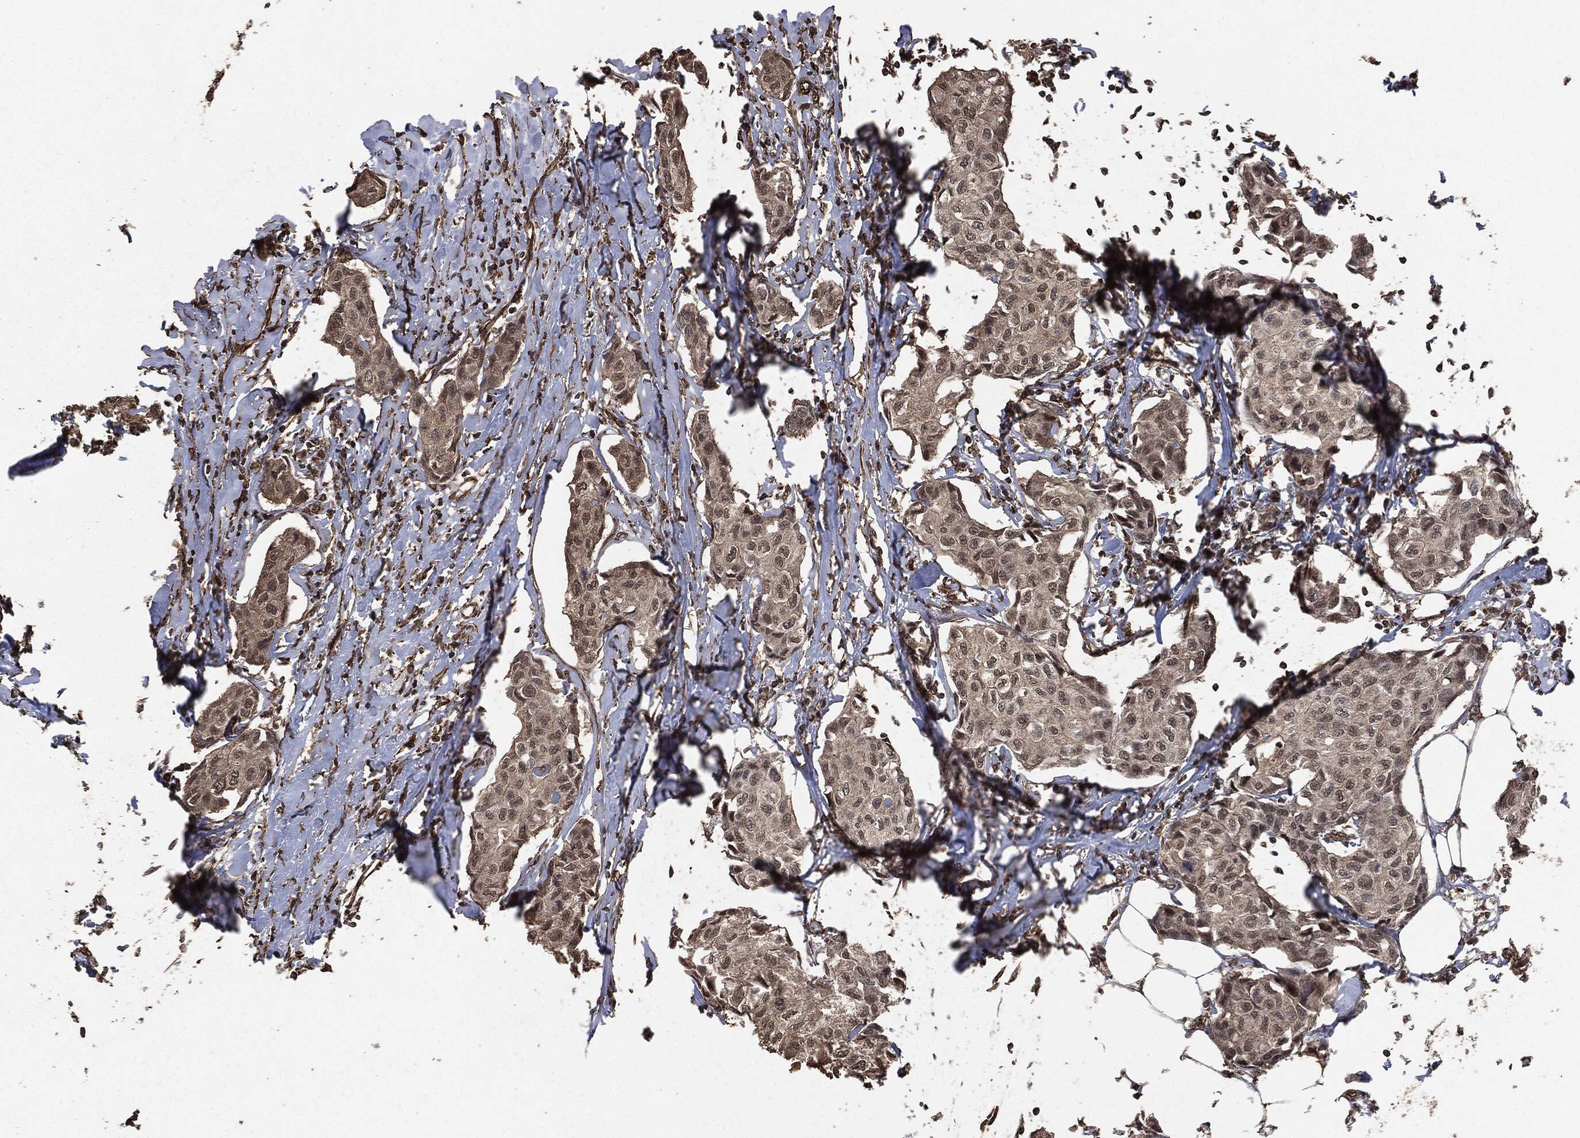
{"staining": {"intensity": "strong", "quantity": "<25%", "location": "nuclear"}, "tissue": "breast cancer", "cell_type": "Tumor cells", "image_type": "cancer", "snomed": [{"axis": "morphology", "description": "Duct carcinoma"}, {"axis": "topography", "description": "Breast"}], "caption": "Brown immunohistochemical staining in breast intraductal carcinoma shows strong nuclear positivity in about <25% of tumor cells.", "gene": "EGFR", "patient": {"sex": "female", "age": 80}}